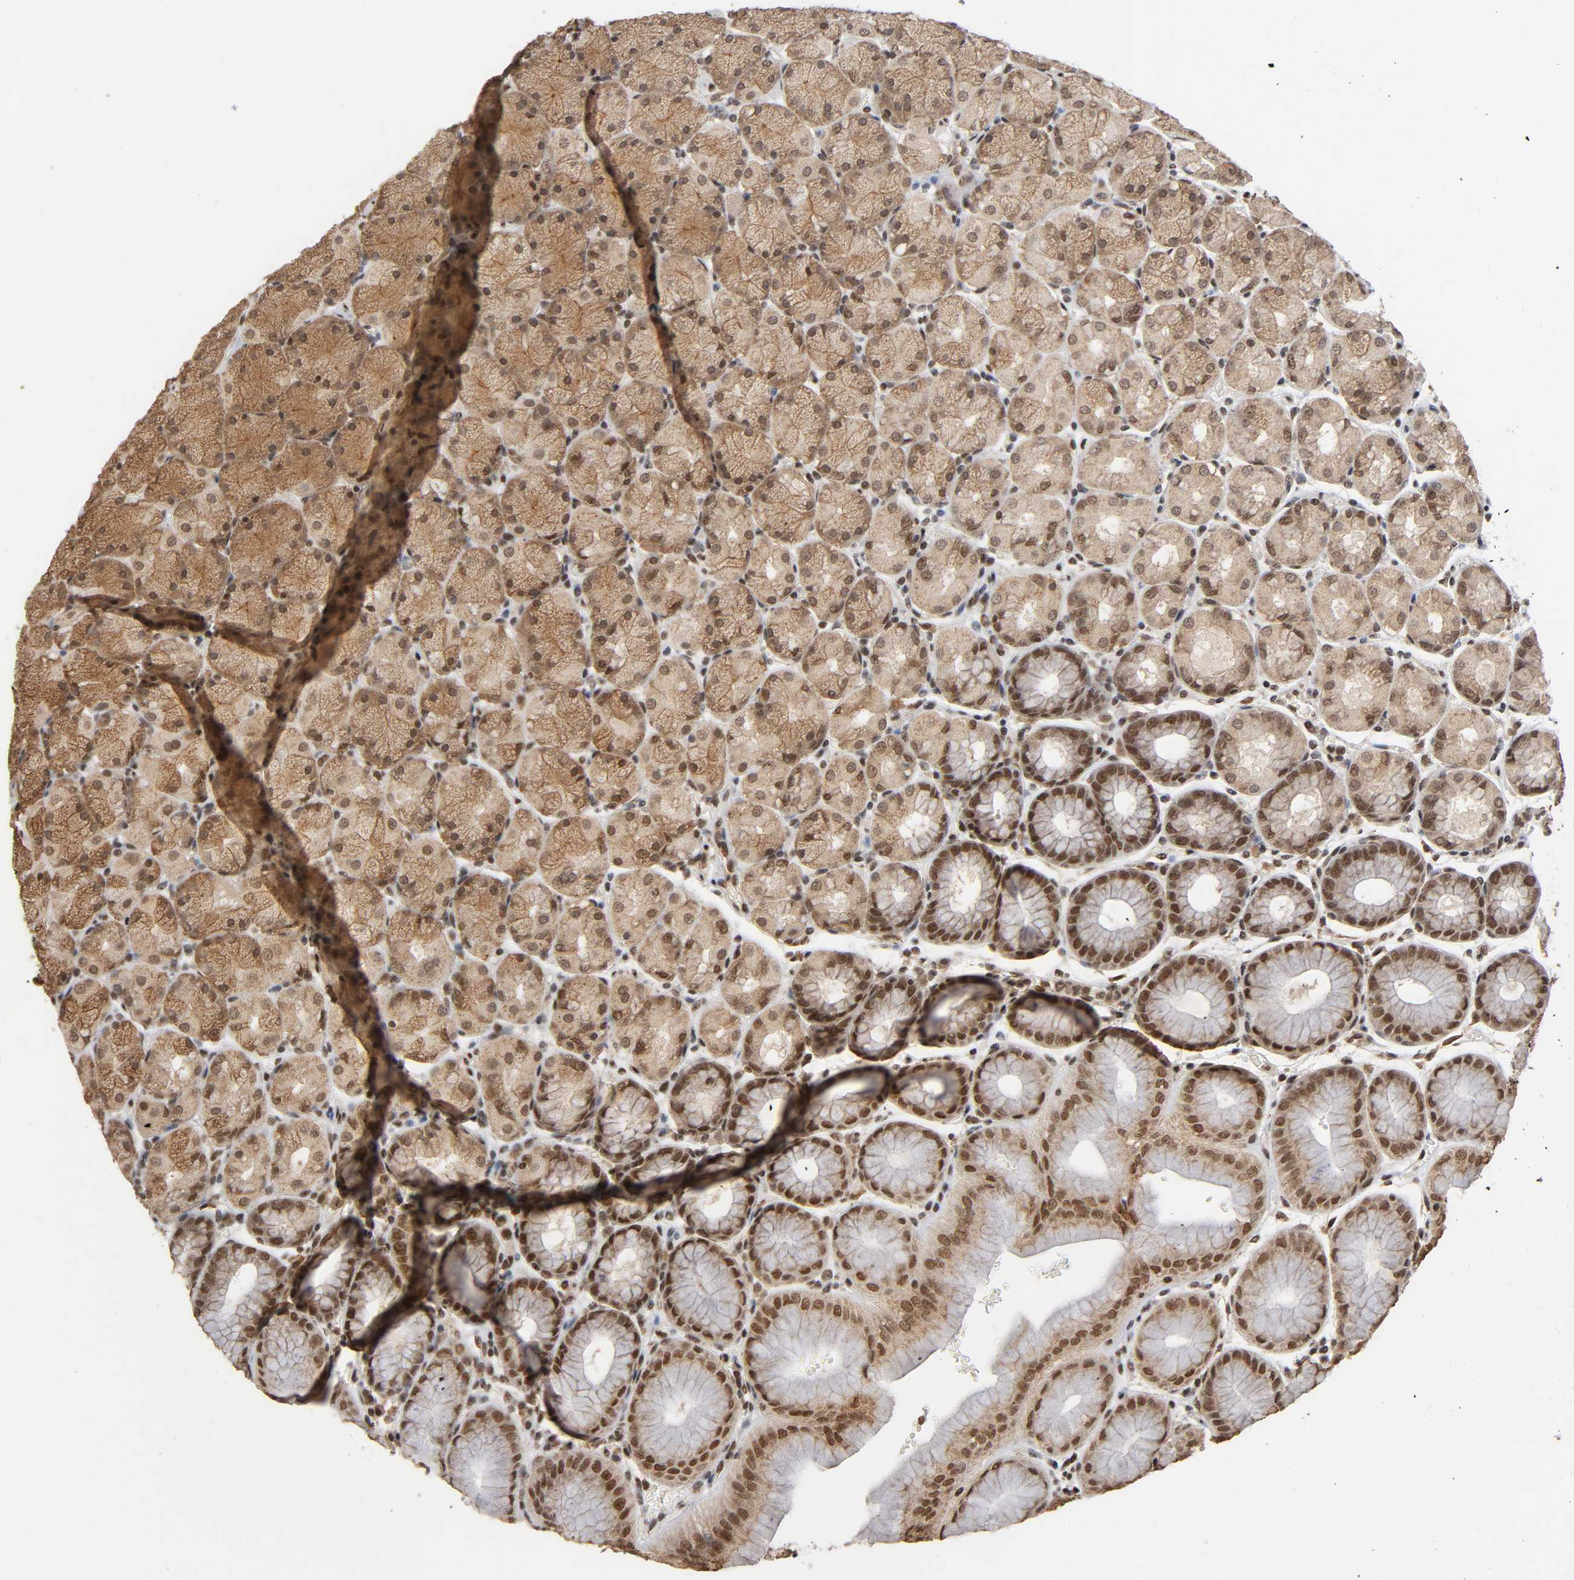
{"staining": {"intensity": "strong", "quantity": "25%-75%", "location": "cytoplasmic/membranous,nuclear"}, "tissue": "stomach", "cell_type": "Glandular cells", "image_type": "normal", "snomed": [{"axis": "morphology", "description": "Normal tissue, NOS"}, {"axis": "topography", "description": "Stomach, upper"}, {"axis": "topography", "description": "Stomach"}], "caption": "High-magnification brightfield microscopy of benign stomach stained with DAB (brown) and counterstained with hematoxylin (blue). glandular cells exhibit strong cytoplasmic/membranous,nuclear staining is seen in about25%-75% of cells.", "gene": "ZNF384", "patient": {"sex": "male", "age": 76}}